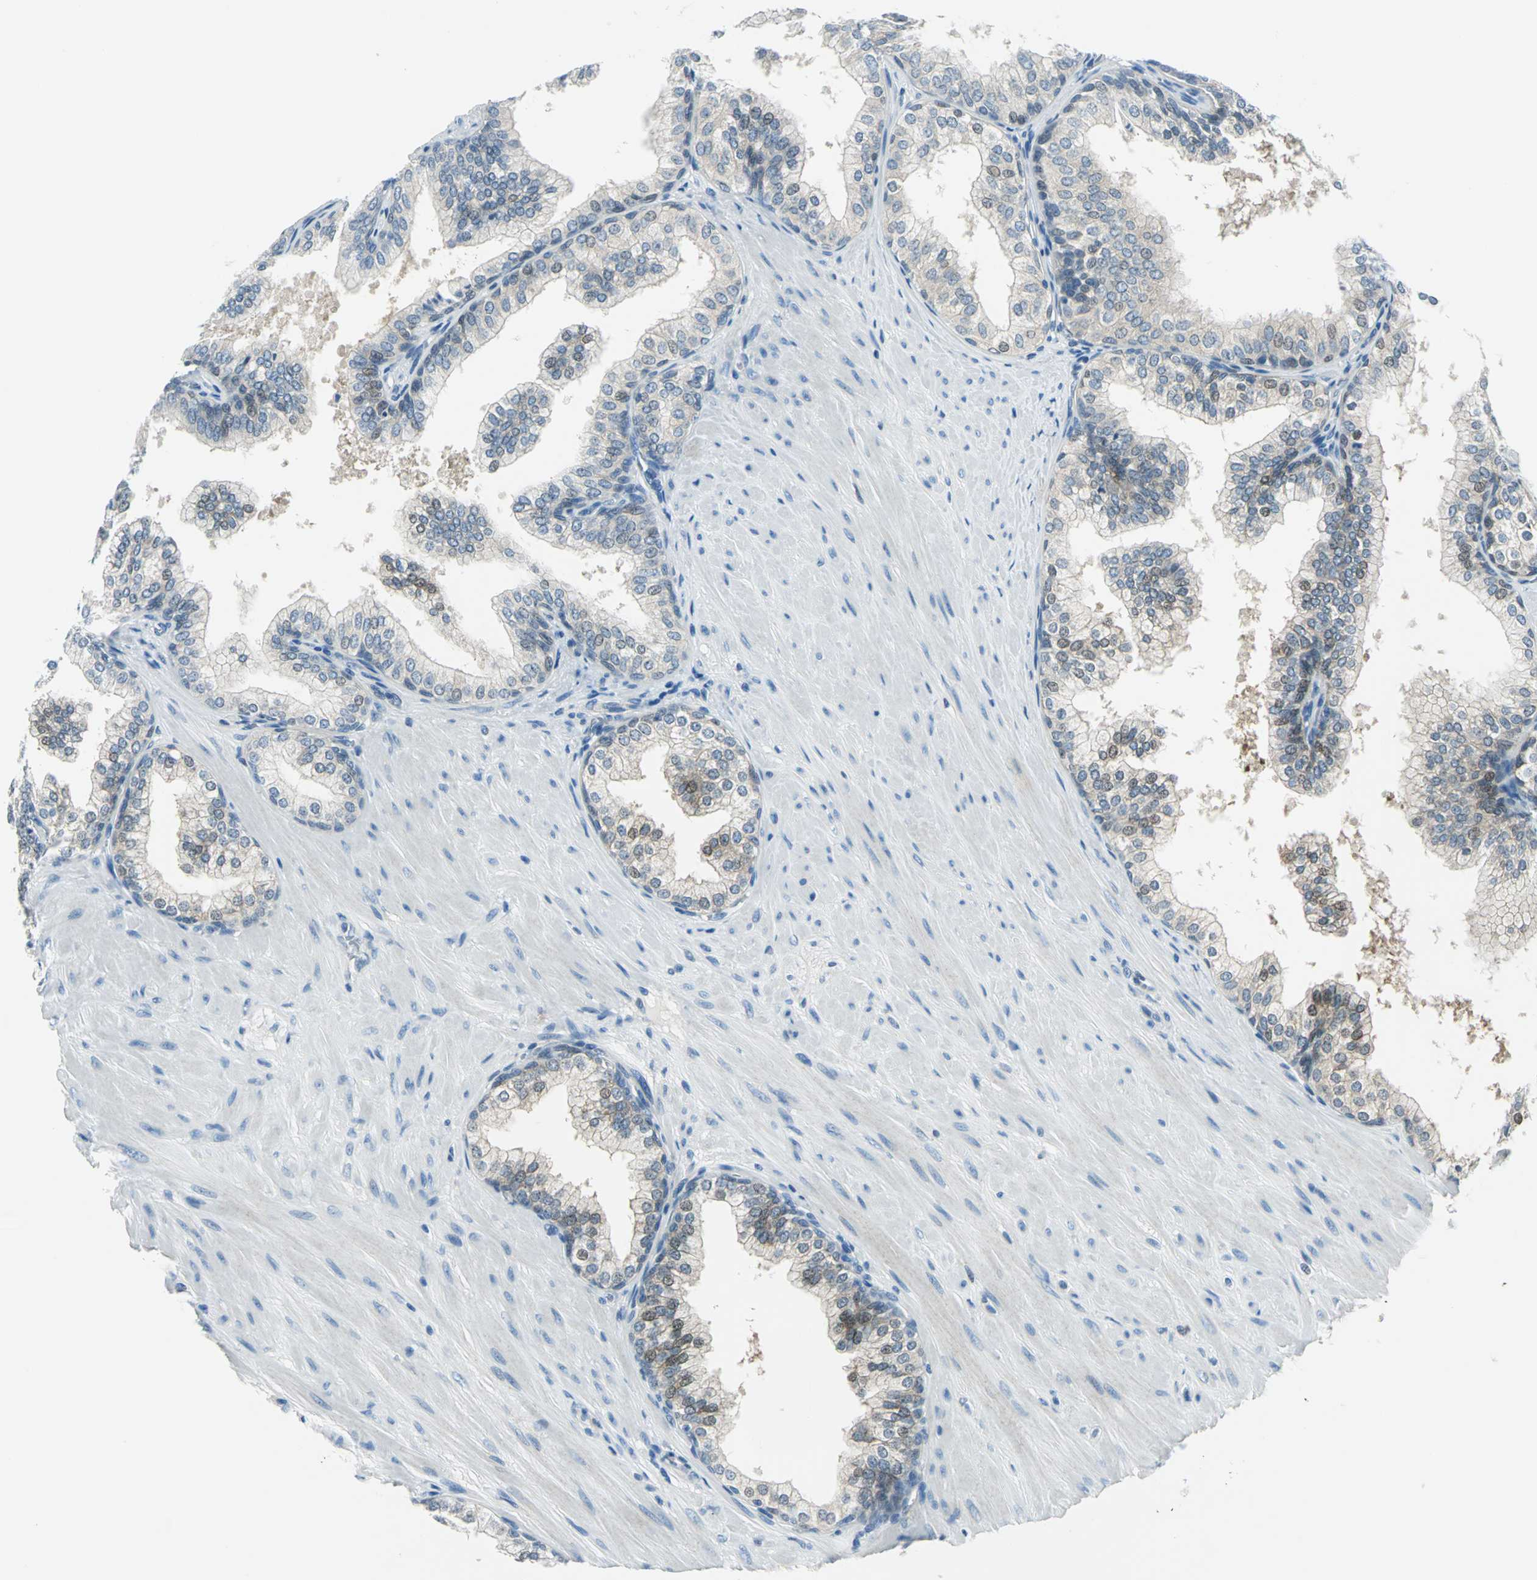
{"staining": {"intensity": "moderate", "quantity": "25%-75%", "location": "cytoplasmic/membranous,nuclear"}, "tissue": "prostate", "cell_type": "Glandular cells", "image_type": "normal", "snomed": [{"axis": "morphology", "description": "Normal tissue, NOS"}, {"axis": "topography", "description": "Prostate"}], "caption": "DAB immunohistochemical staining of benign prostate demonstrates moderate cytoplasmic/membranous,nuclear protein positivity in about 25%-75% of glandular cells.", "gene": "AKR1A1", "patient": {"sex": "male", "age": 60}}